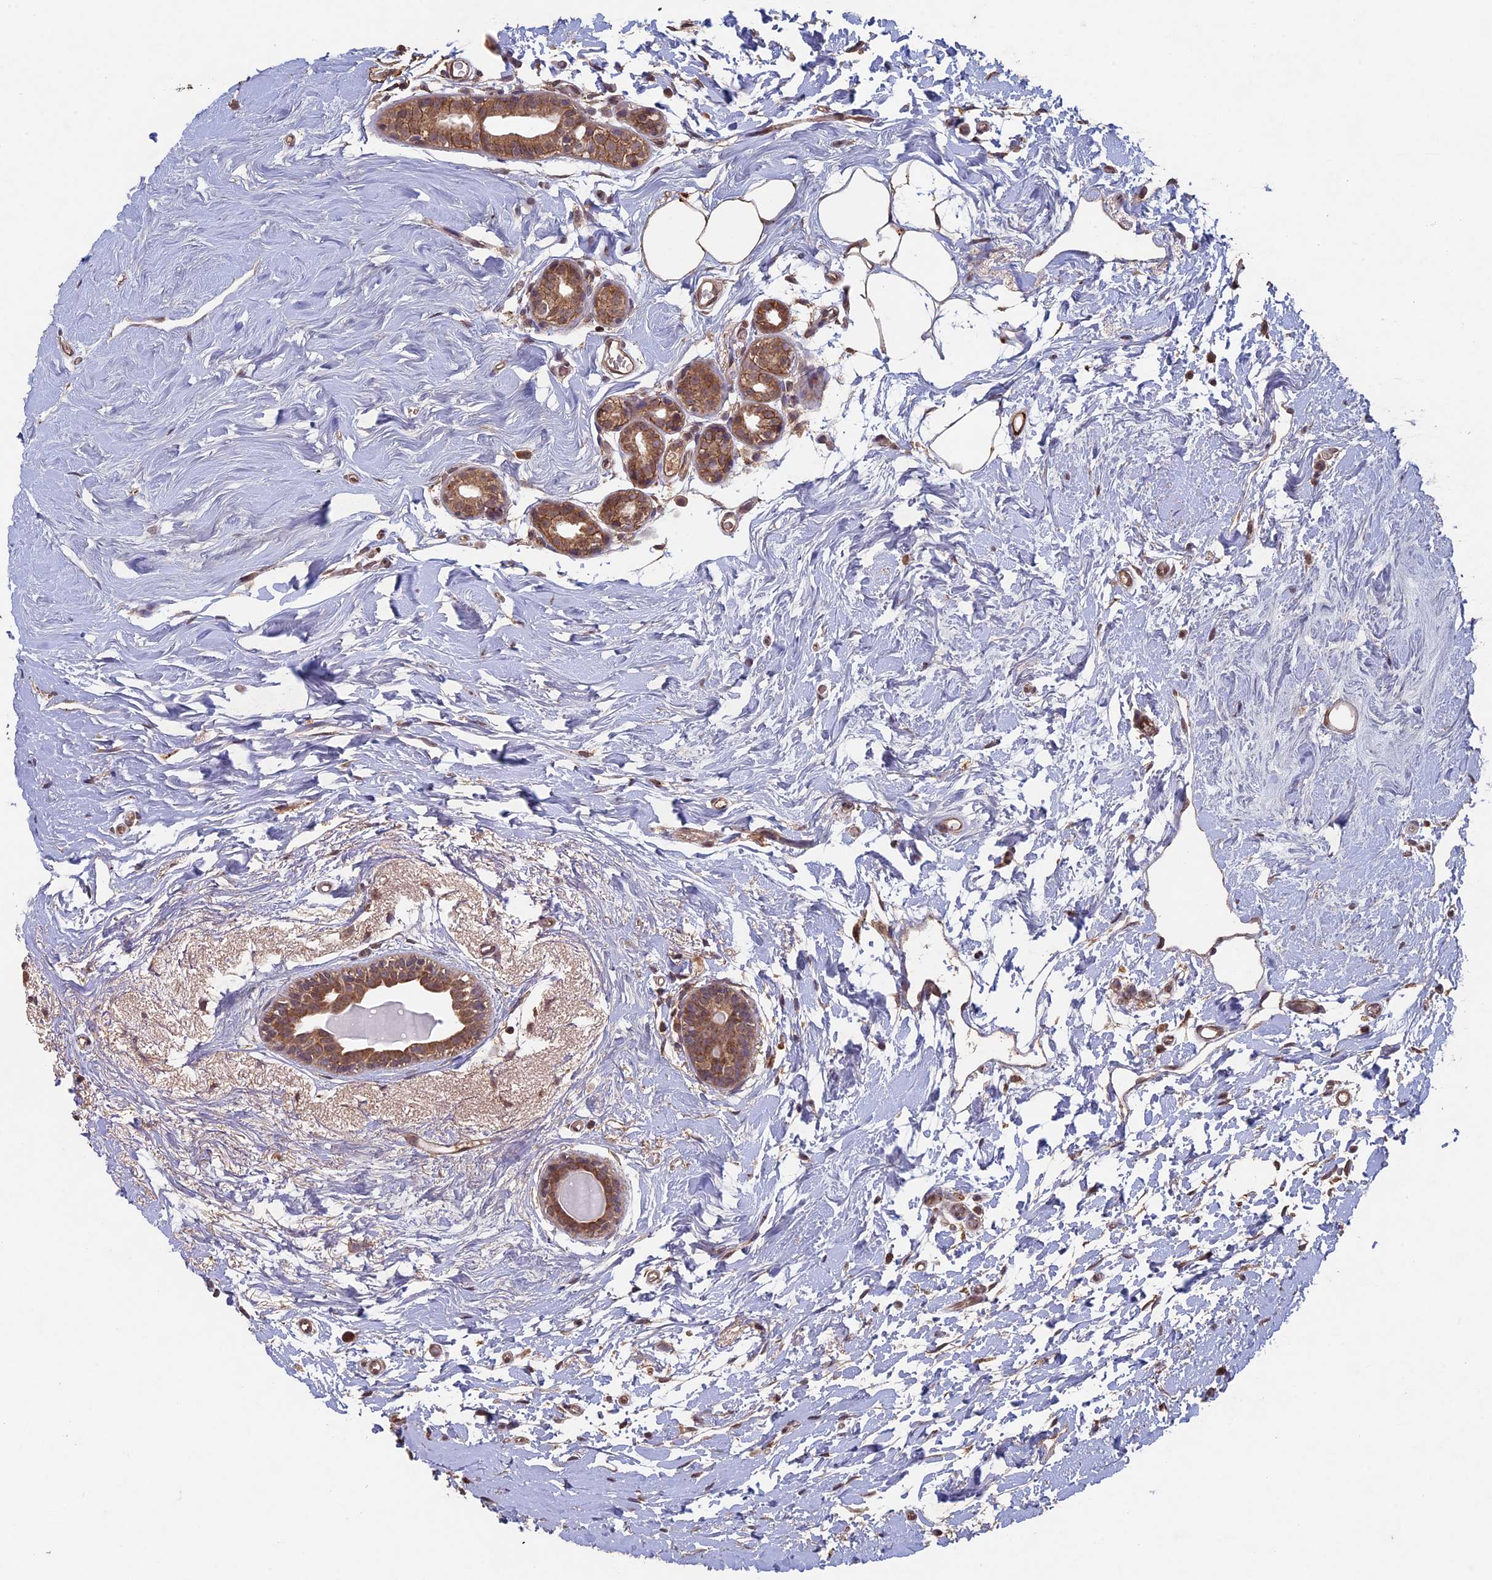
{"staining": {"intensity": "moderate", "quantity": ">75%", "location": "cytoplasmic/membranous"}, "tissue": "breast cancer", "cell_type": "Tumor cells", "image_type": "cancer", "snomed": [{"axis": "morphology", "description": "Normal tissue, NOS"}, {"axis": "morphology", "description": "Duct carcinoma"}, {"axis": "topography", "description": "Breast"}], "caption": "Protein staining displays moderate cytoplasmic/membranous positivity in approximately >75% of tumor cells in infiltrating ductal carcinoma (breast). (Stains: DAB (3,3'-diaminobenzidine) in brown, nuclei in blue, Microscopy: brightfield microscopy at high magnification).", "gene": "RCCD1", "patient": {"sex": "female", "age": 62}}